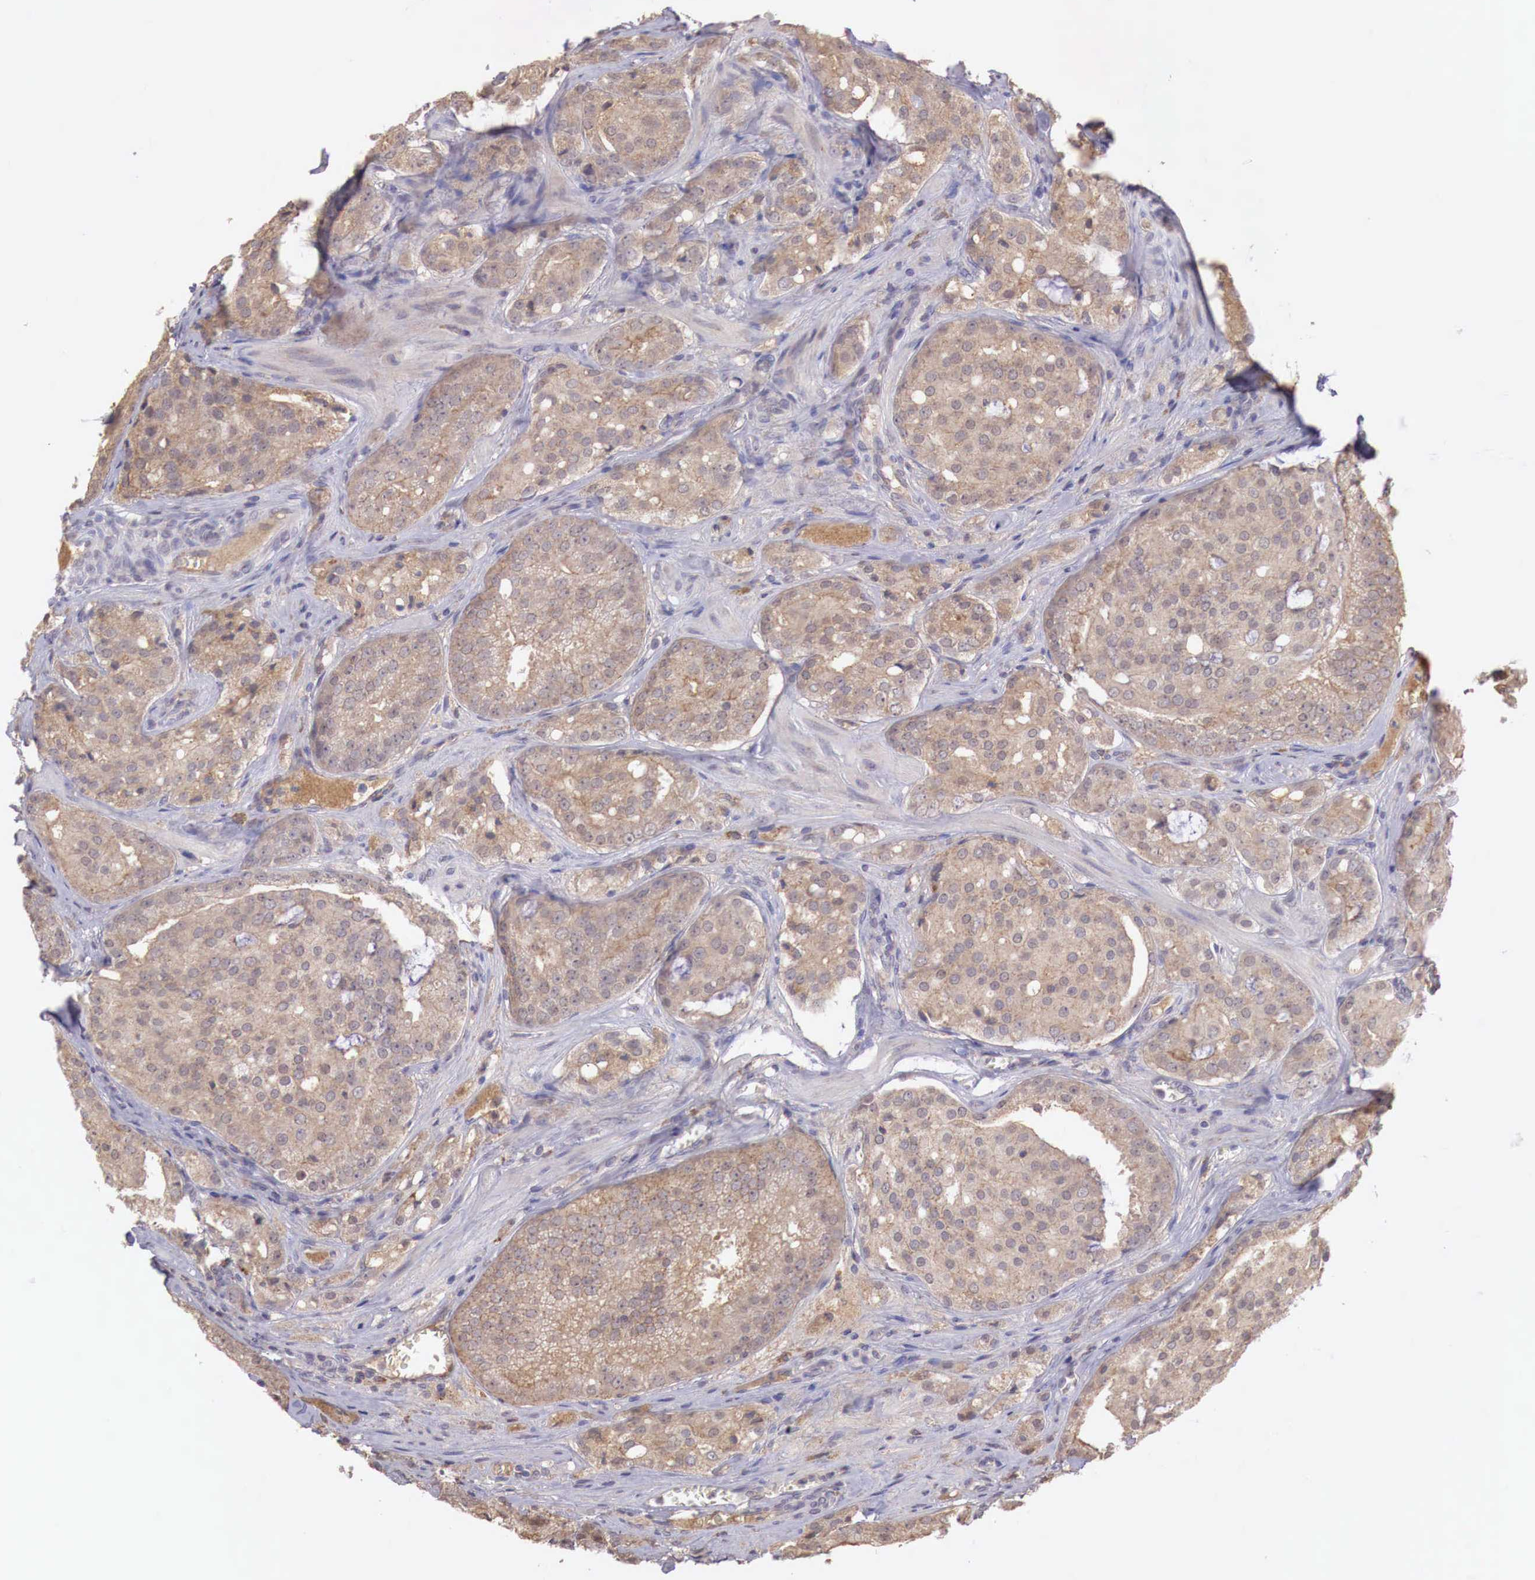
{"staining": {"intensity": "weak", "quantity": "25%-75%", "location": "cytoplasmic/membranous"}, "tissue": "prostate cancer", "cell_type": "Tumor cells", "image_type": "cancer", "snomed": [{"axis": "morphology", "description": "Adenocarcinoma, Medium grade"}, {"axis": "topography", "description": "Prostate"}], "caption": "Immunohistochemical staining of prostate adenocarcinoma (medium-grade) demonstrates weak cytoplasmic/membranous protein staining in approximately 25%-75% of tumor cells.", "gene": "CHRDL1", "patient": {"sex": "male", "age": 60}}